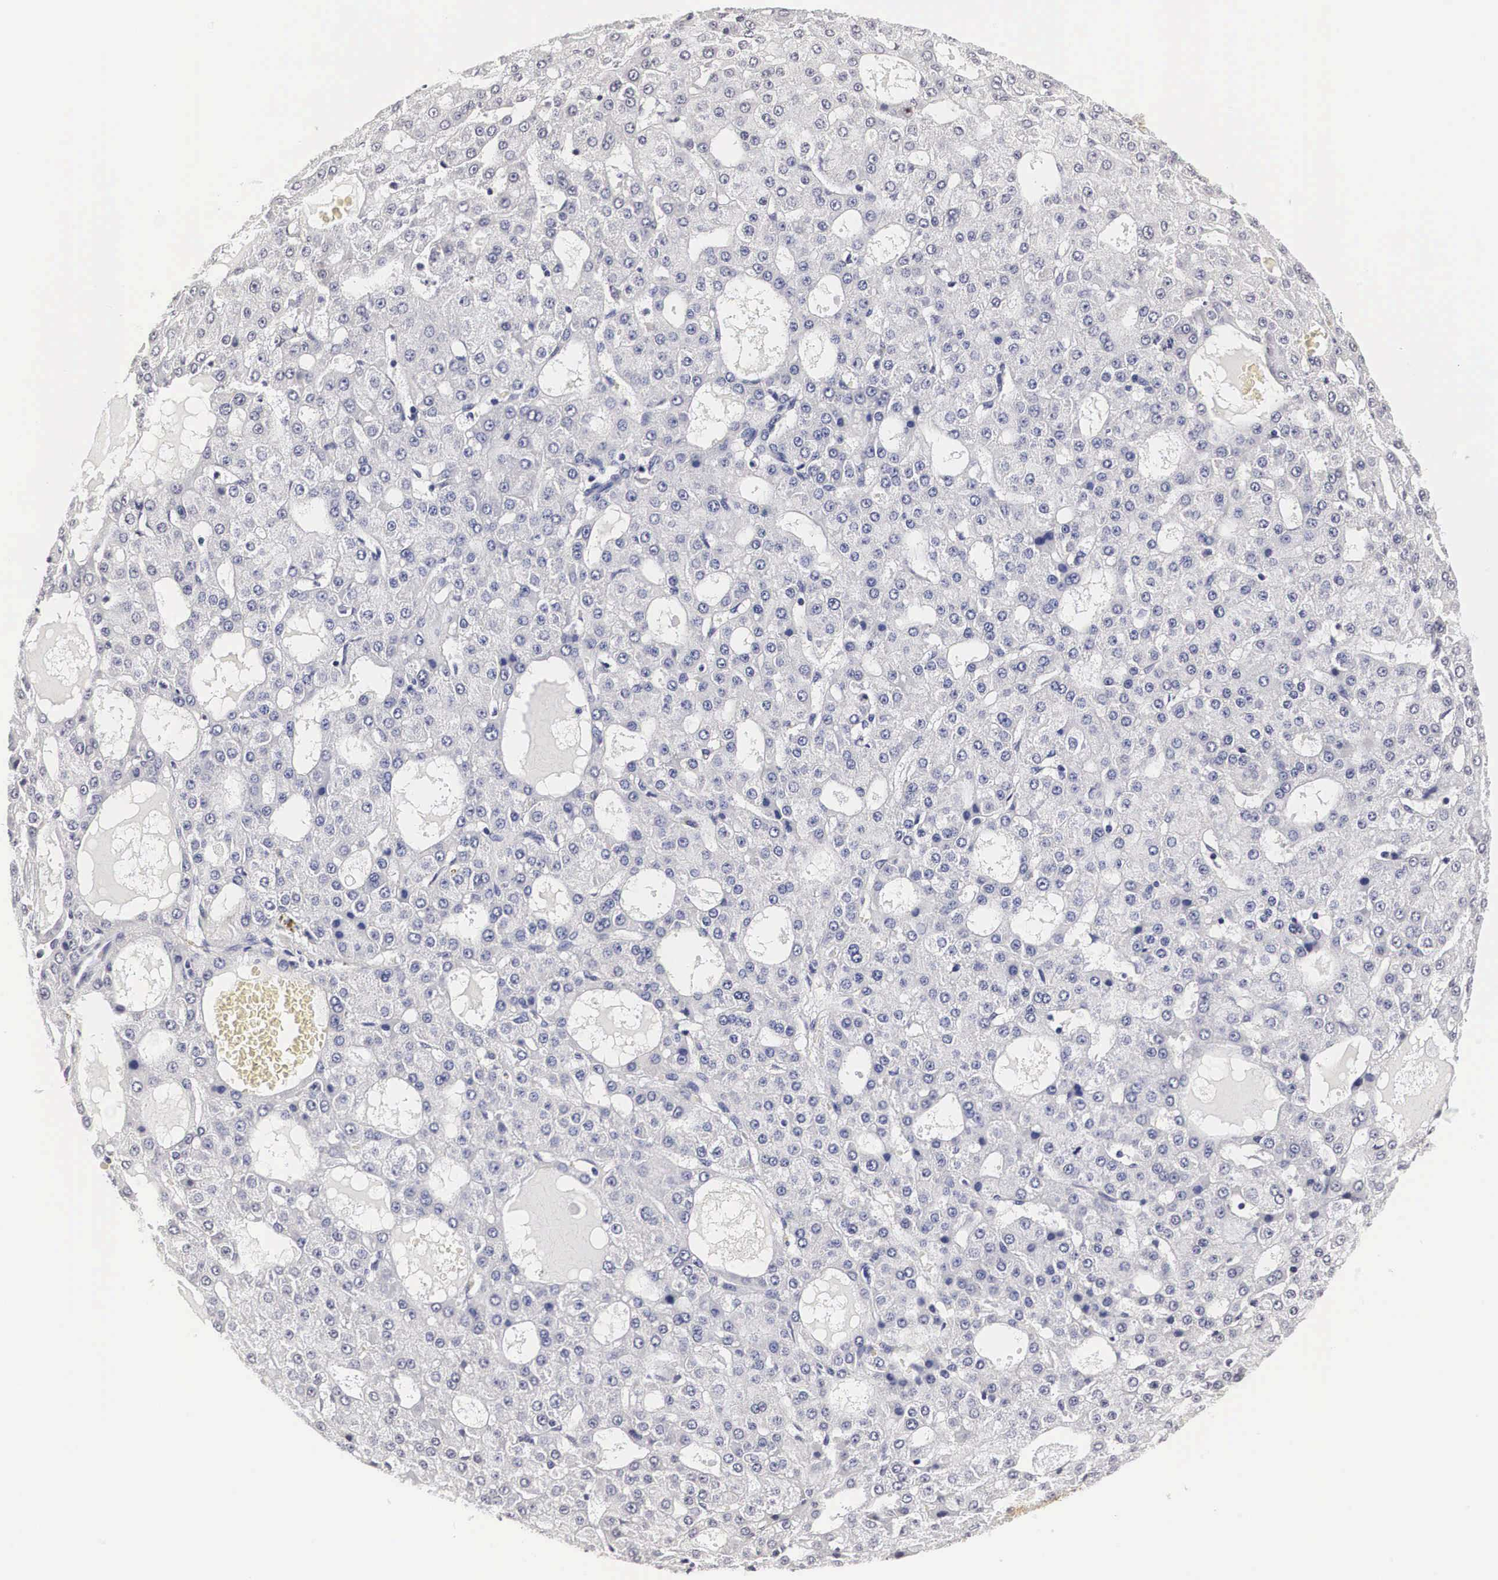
{"staining": {"intensity": "negative", "quantity": "none", "location": "none"}, "tissue": "liver cancer", "cell_type": "Tumor cells", "image_type": "cancer", "snomed": [{"axis": "morphology", "description": "Carcinoma, Hepatocellular, NOS"}, {"axis": "topography", "description": "Liver"}], "caption": "Immunohistochemistry micrograph of neoplastic tissue: liver cancer stained with DAB demonstrates no significant protein positivity in tumor cells.", "gene": "CKAP4", "patient": {"sex": "male", "age": 47}}